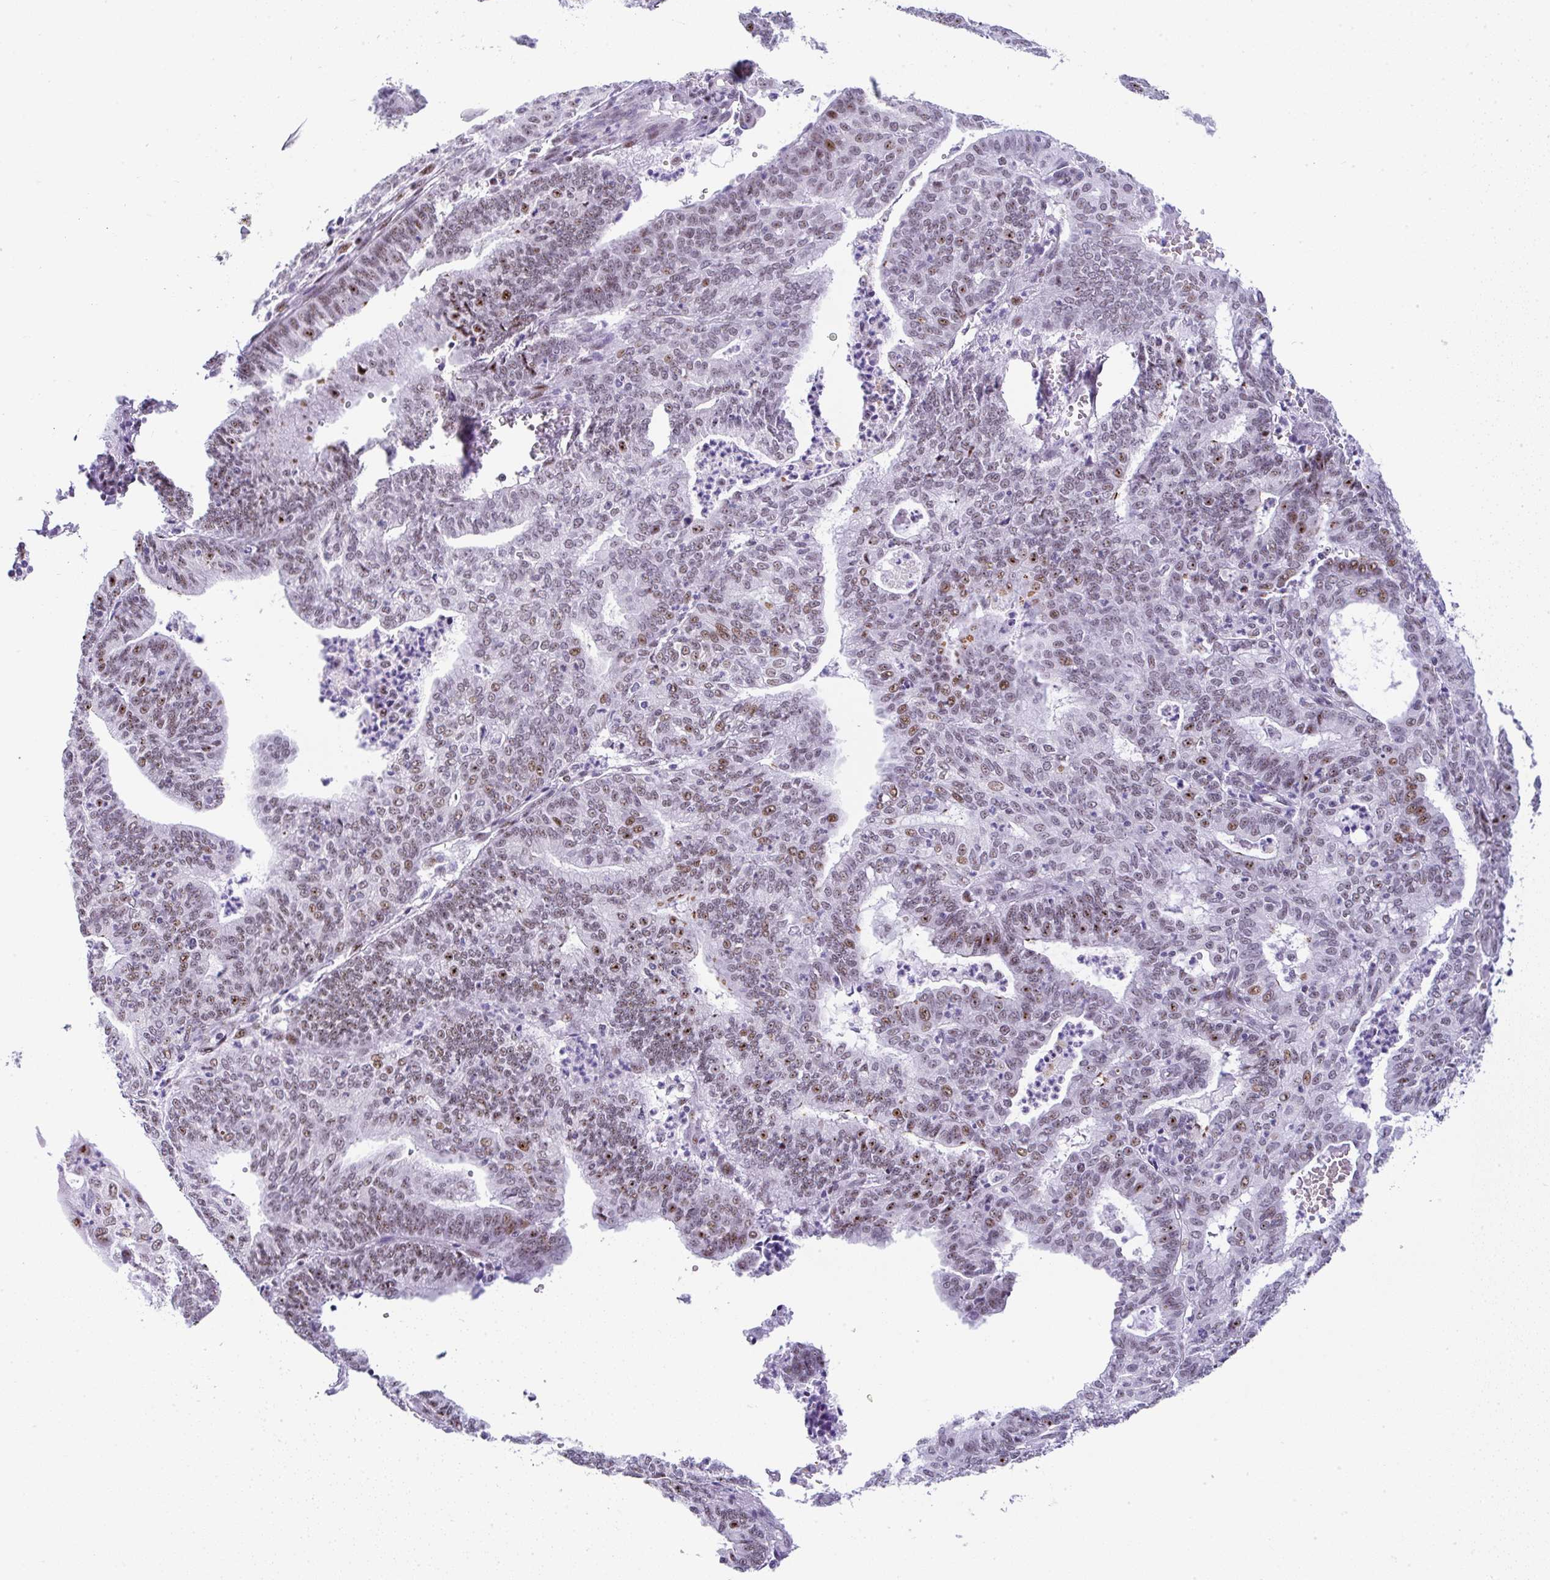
{"staining": {"intensity": "moderate", "quantity": "25%-75%", "location": "nuclear"}, "tissue": "endometrial cancer", "cell_type": "Tumor cells", "image_type": "cancer", "snomed": [{"axis": "morphology", "description": "Adenocarcinoma, NOS"}, {"axis": "topography", "description": "Endometrium"}], "caption": "Immunohistochemistry (IHC) of endometrial cancer reveals medium levels of moderate nuclear staining in about 25%-75% of tumor cells.", "gene": "NR1D2", "patient": {"sex": "female", "age": 61}}